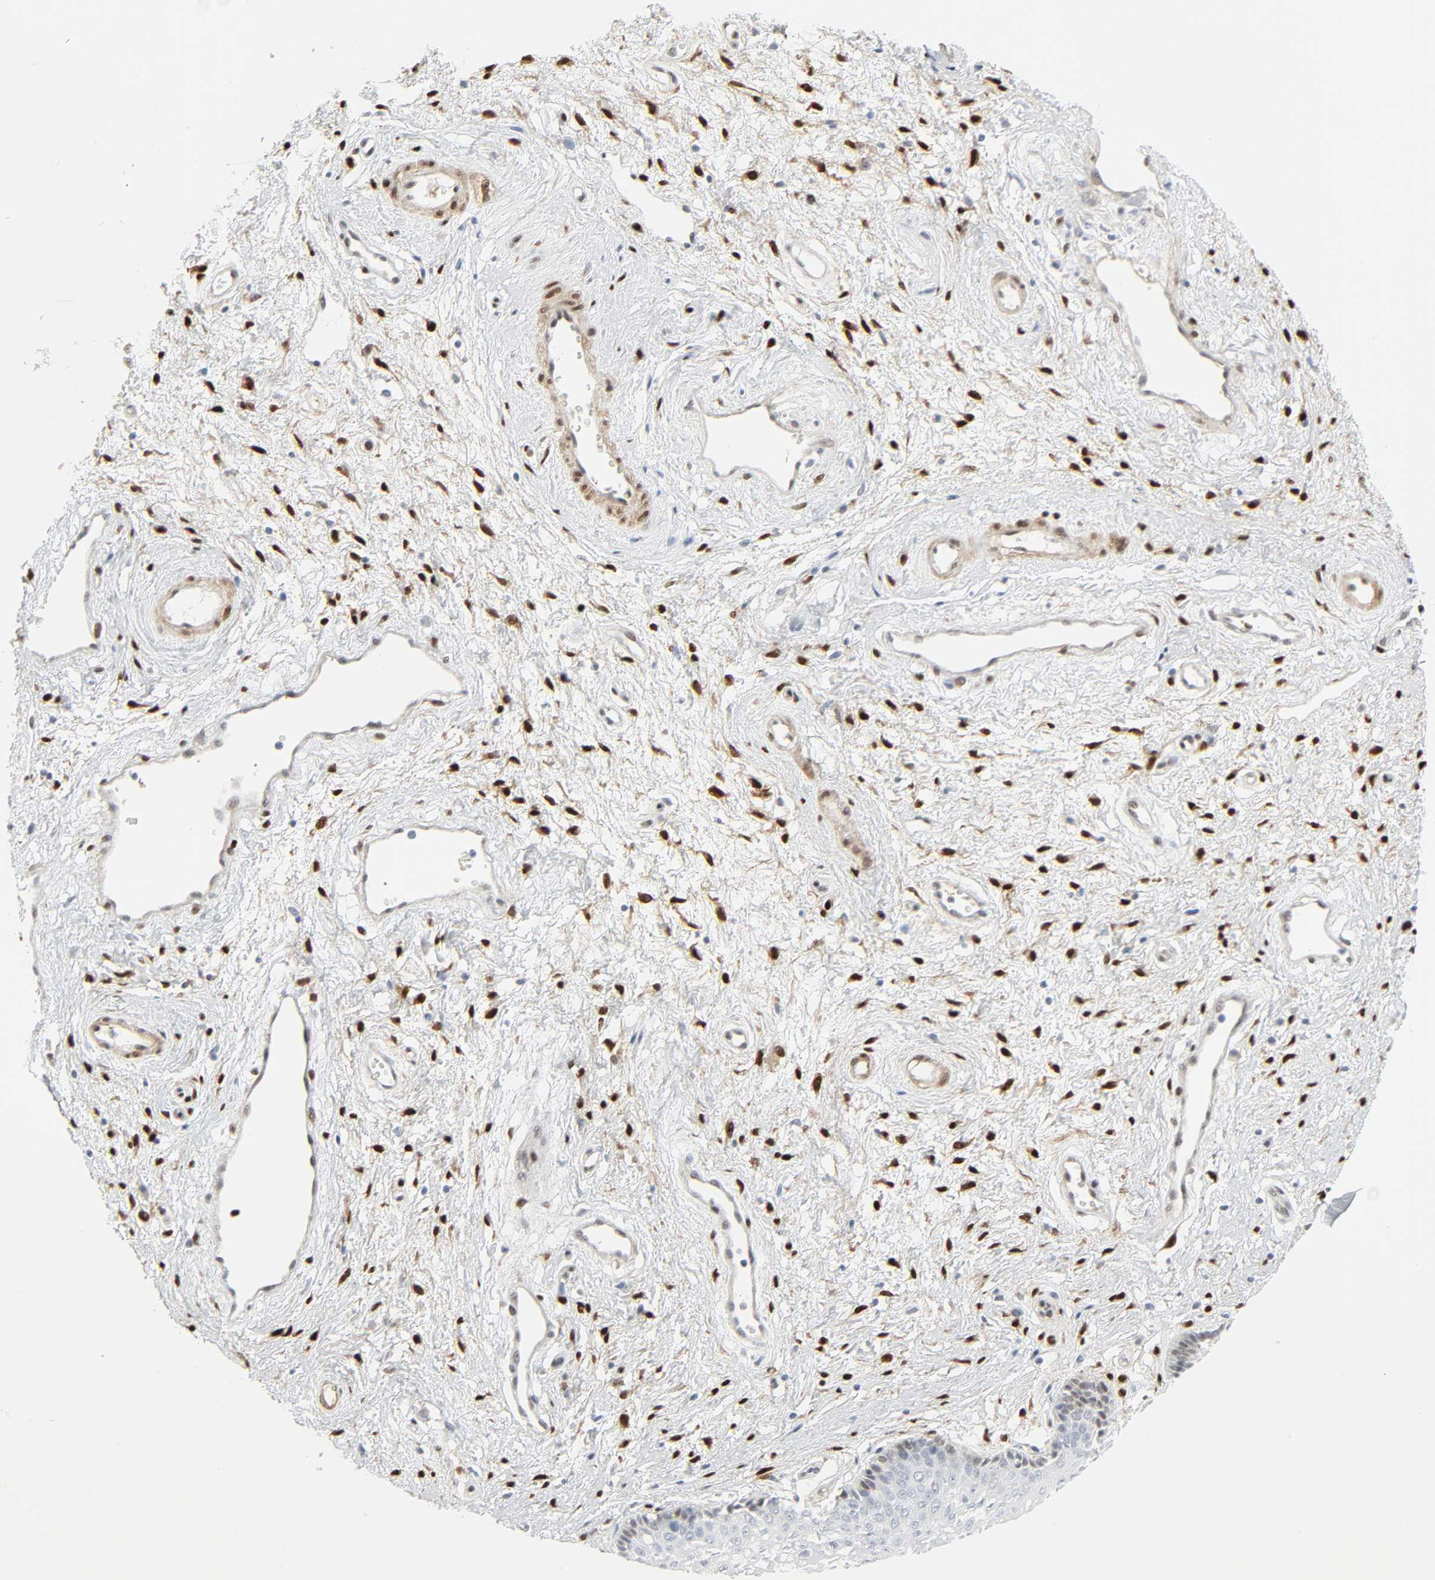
{"staining": {"intensity": "negative", "quantity": "none", "location": "none"}, "tissue": "vagina", "cell_type": "Squamous epithelial cells", "image_type": "normal", "snomed": [{"axis": "morphology", "description": "Normal tissue, NOS"}, {"axis": "topography", "description": "Vagina"}], "caption": "IHC histopathology image of normal human vagina stained for a protein (brown), which displays no positivity in squamous epithelial cells.", "gene": "ZBTB16", "patient": {"sex": "female", "age": 34}}